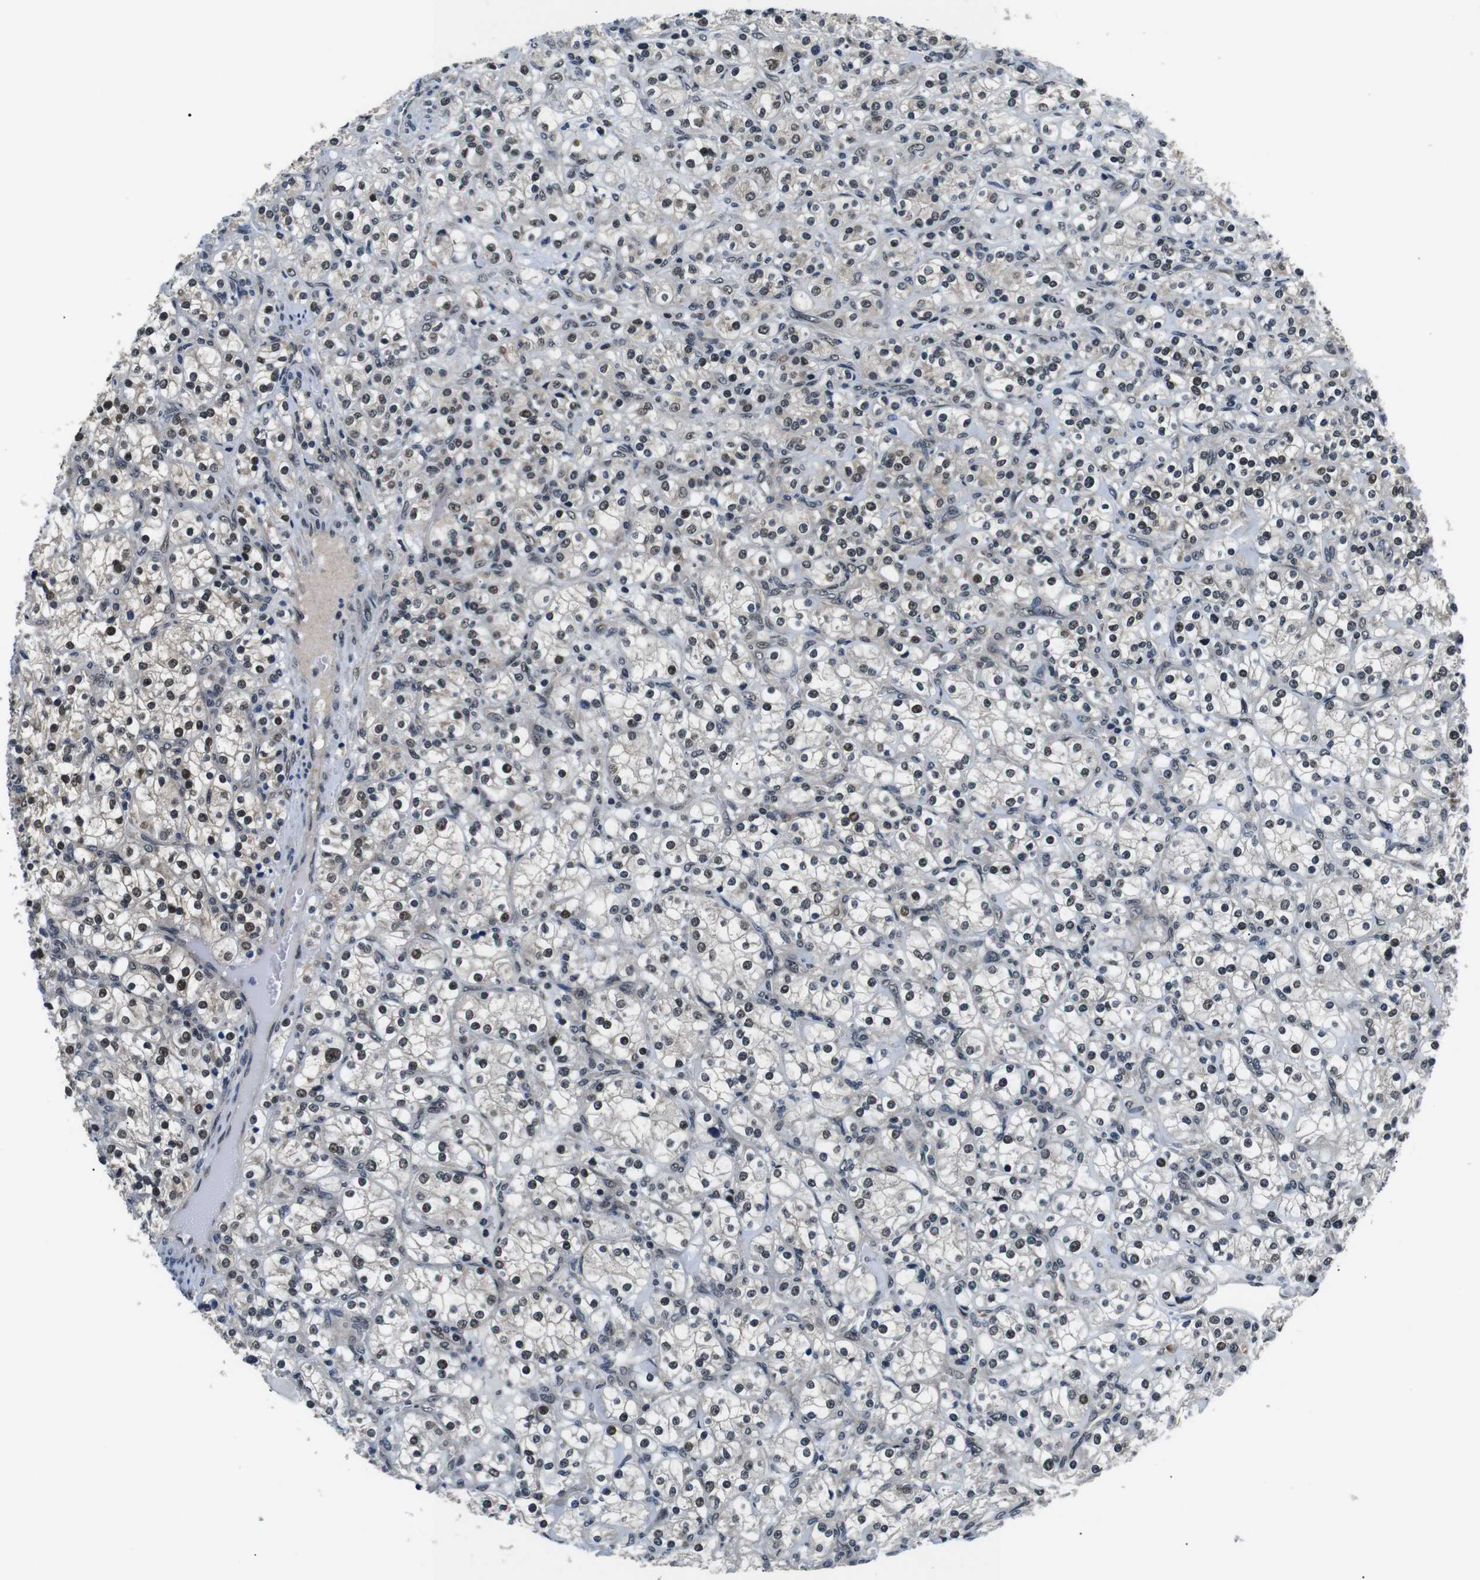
{"staining": {"intensity": "moderate", "quantity": "25%-75%", "location": "nuclear"}, "tissue": "renal cancer", "cell_type": "Tumor cells", "image_type": "cancer", "snomed": [{"axis": "morphology", "description": "Adenocarcinoma, NOS"}, {"axis": "topography", "description": "Kidney"}], "caption": "There is medium levels of moderate nuclear positivity in tumor cells of adenocarcinoma (renal), as demonstrated by immunohistochemical staining (brown color).", "gene": "SKP1", "patient": {"sex": "male", "age": 77}}